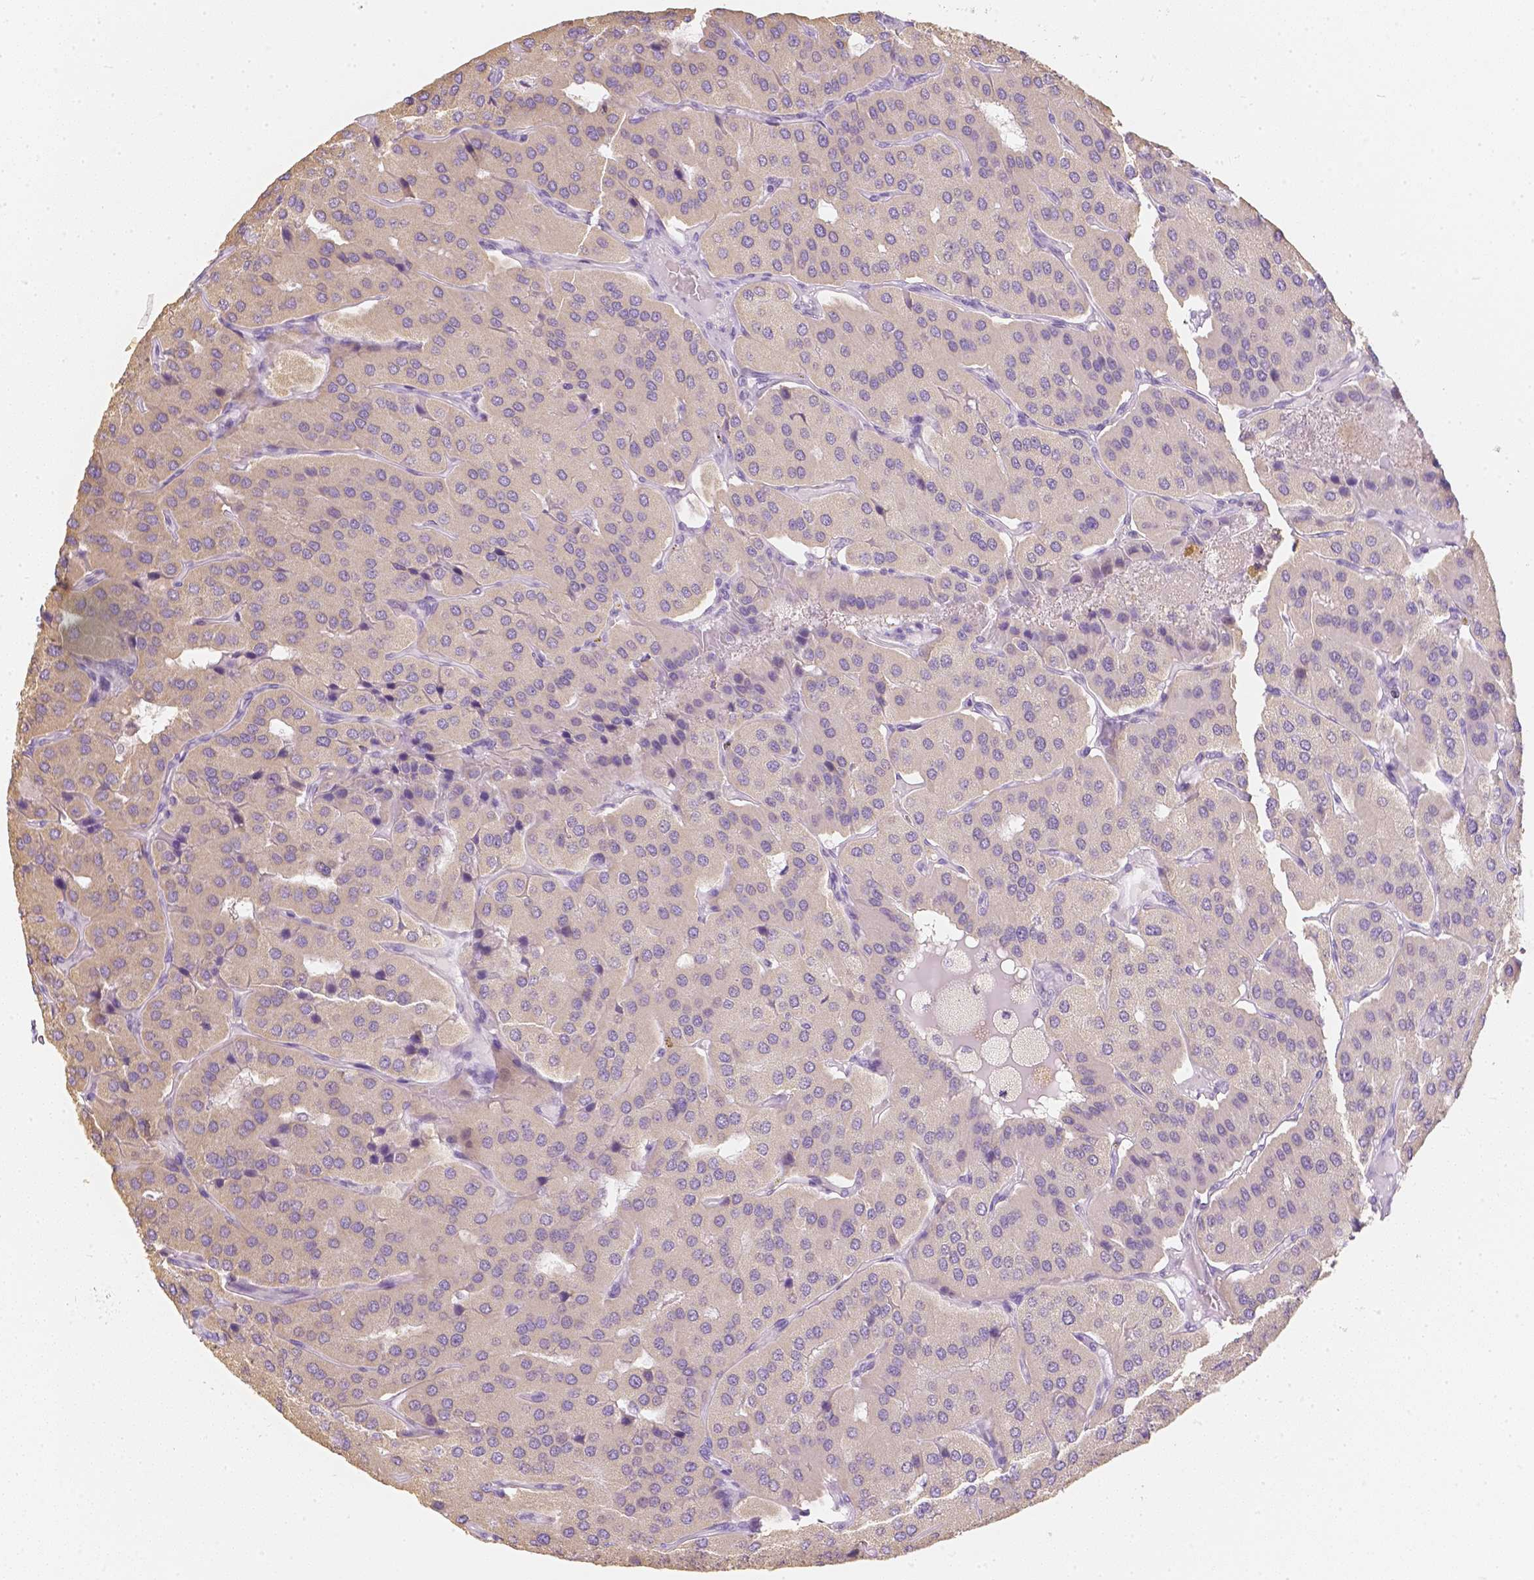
{"staining": {"intensity": "negative", "quantity": "none", "location": "none"}, "tissue": "parathyroid gland", "cell_type": "Glandular cells", "image_type": "normal", "snomed": [{"axis": "morphology", "description": "Normal tissue, NOS"}, {"axis": "morphology", "description": "Adenoma, NOS"}, {"axis": "topography", "description": "Parathyroid gland"}], "caption": "A high-resolution micrograph shows IHC staining of normal parathyroid gland, which reveals no significant positivity in glandular cells. (DAB (3,3'-diaminobenzidine) immunohistochemistry (IHC) visualized using brightfield microscopy, high magnification).", "gene": "NVL", "patient": {"sex": "female", "age": 86}}